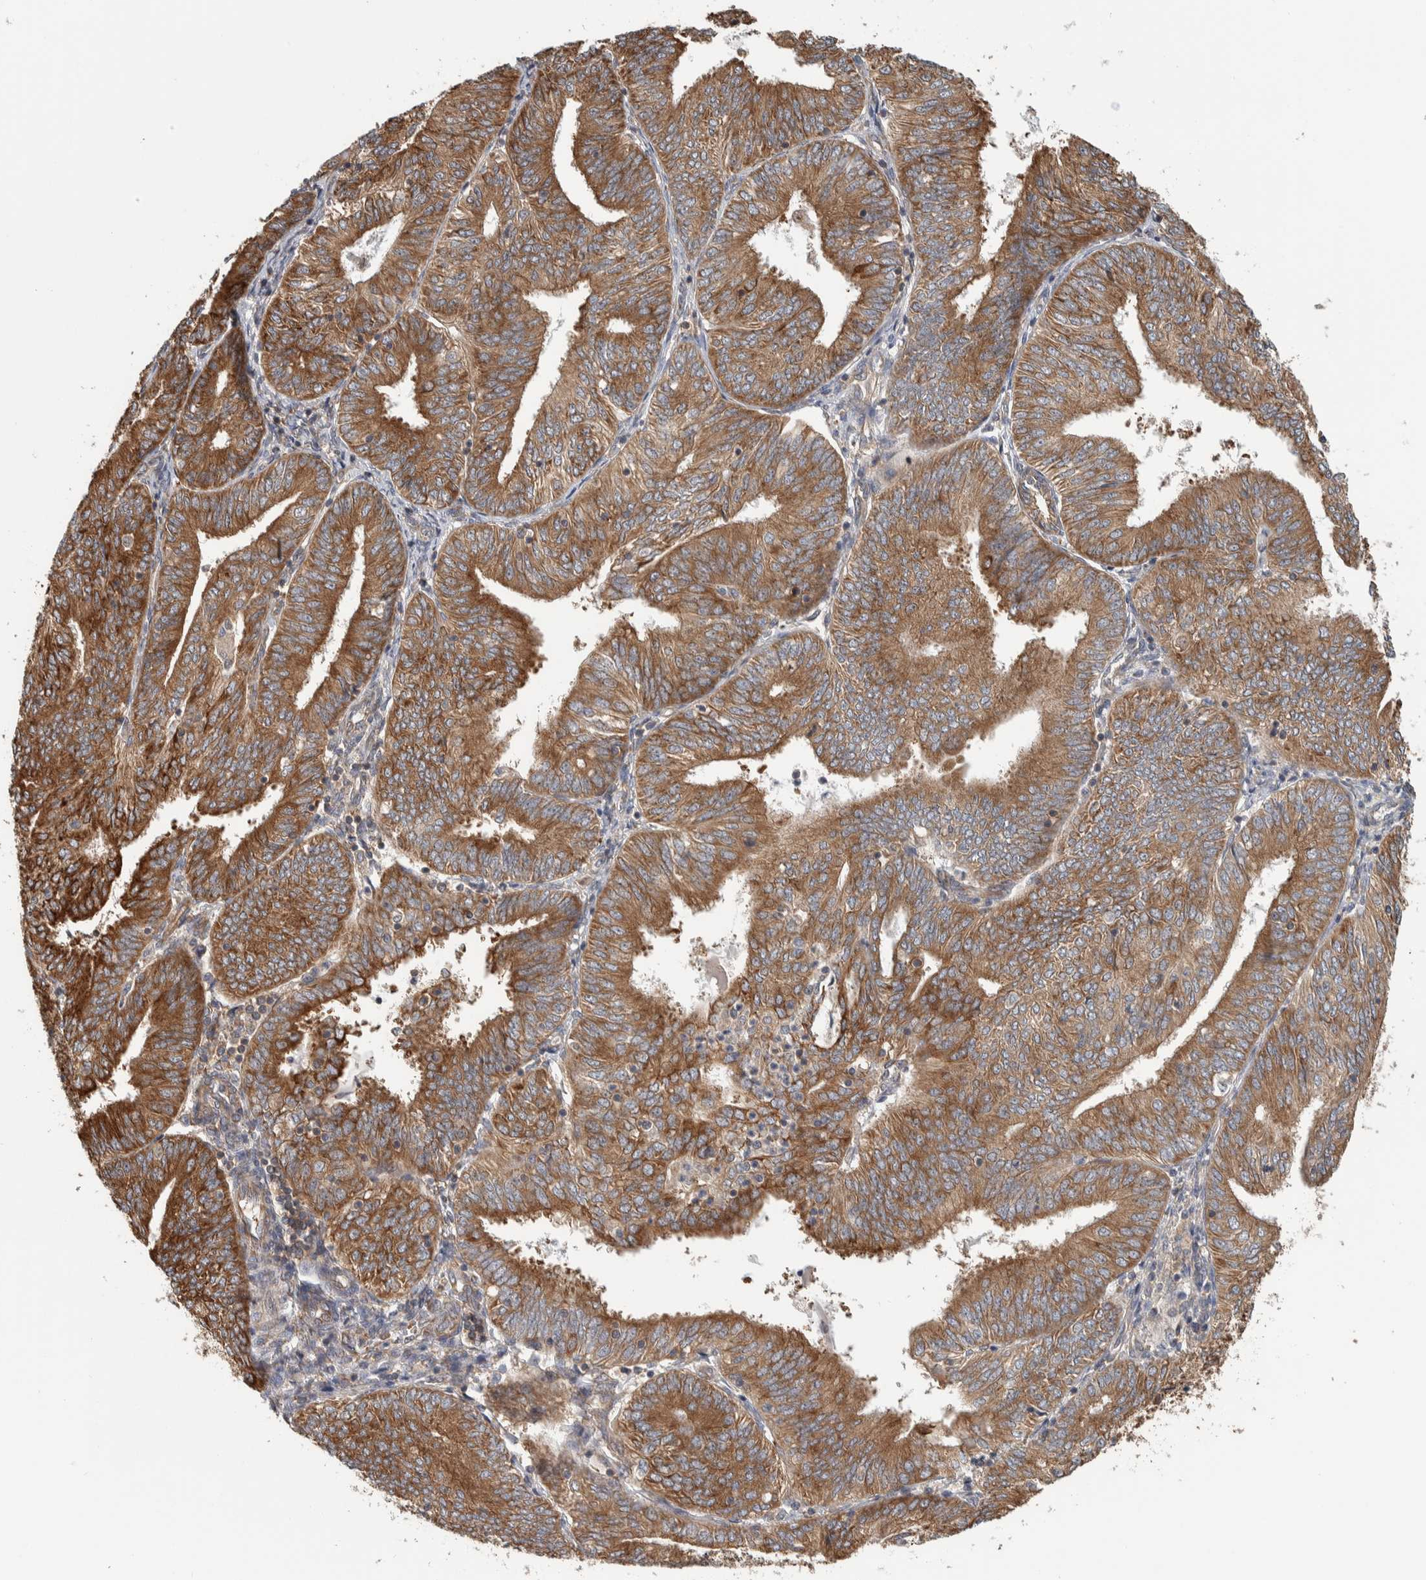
{"staining": {"intensity": "strong", "quantity": ">75%", "location": "cytoplasmic/membranous"}, "tissue": "endometrial cancer", "cell_type": "Tumor cells", "image_type": "cancer", "snomed": [{"axis": "morphology", "description": "Adenocarcinoma, NOS"}, {"axis": "topography", "description": "Endometrium"}], "caption": "IHC micrograph of human endometrial cancer (adenocarcinoma) stained for a protein (brown), which reveals high levels of strong cytoplasmic/membranous staining in about >75% of tumor cells.", "gene": "EIF3H", "patient": {"sex": "female", "age": 58}}